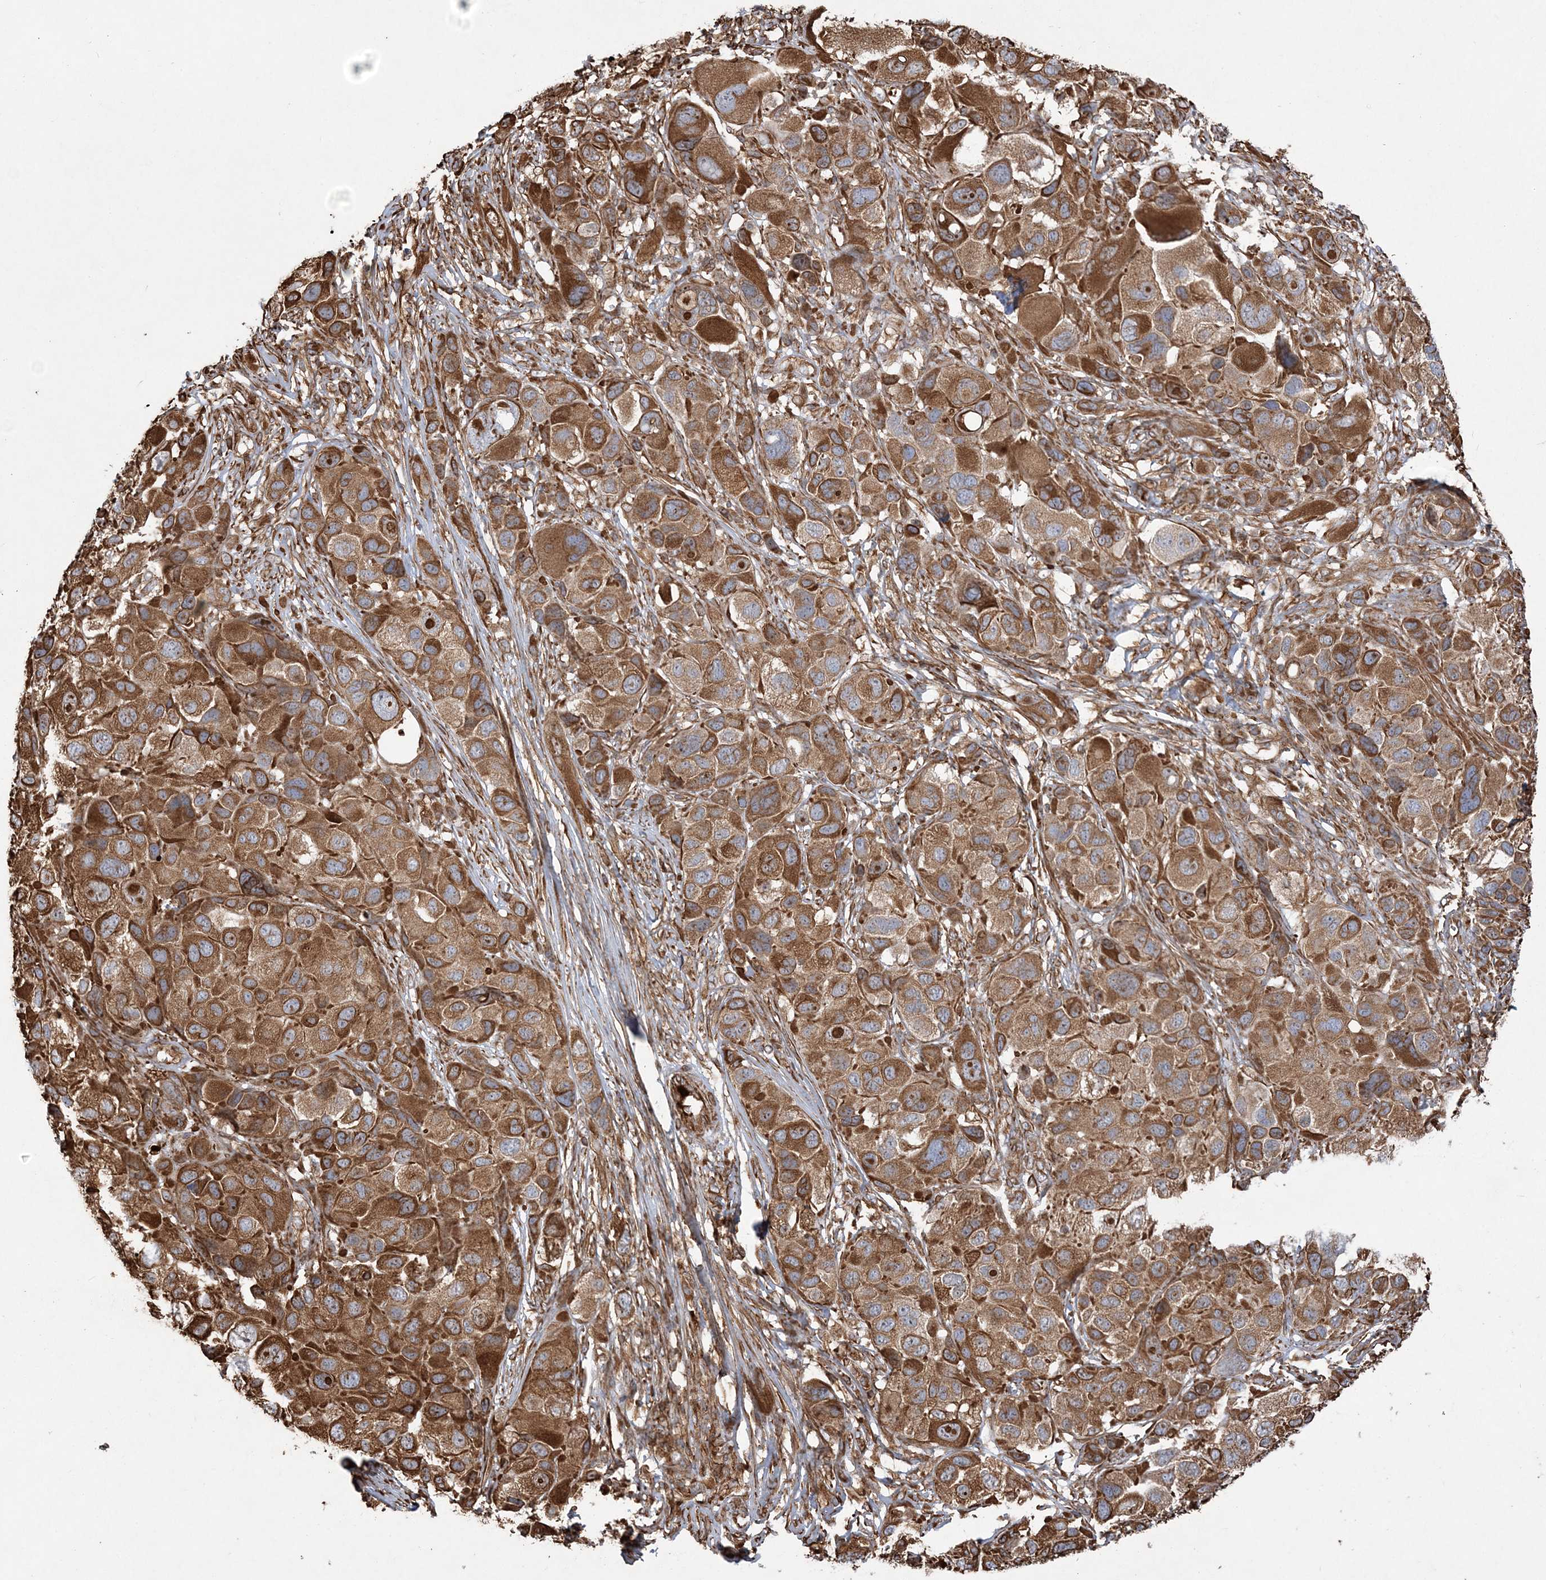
{"staining": {"intensity": "moderate", "quantity": ">75%", "location": "cytoplasmic/membranous"}, "tissue": "melanoma", "cell_type": "Tumor cells", "image_type": "cancer", "snomed": [{"axis": "morphology", "description": "Malignant melanoma, NOS"}, {"axis": "topography", "description": "Skin of trunk"}], "caption": "The immunohistochemical stain labels moderate cytoplasmic/membranous expression in tumor cells of malignant melanoma tissue.", "gene": "FAM114A2", "patient": {"sex": "male", "age": 71}}